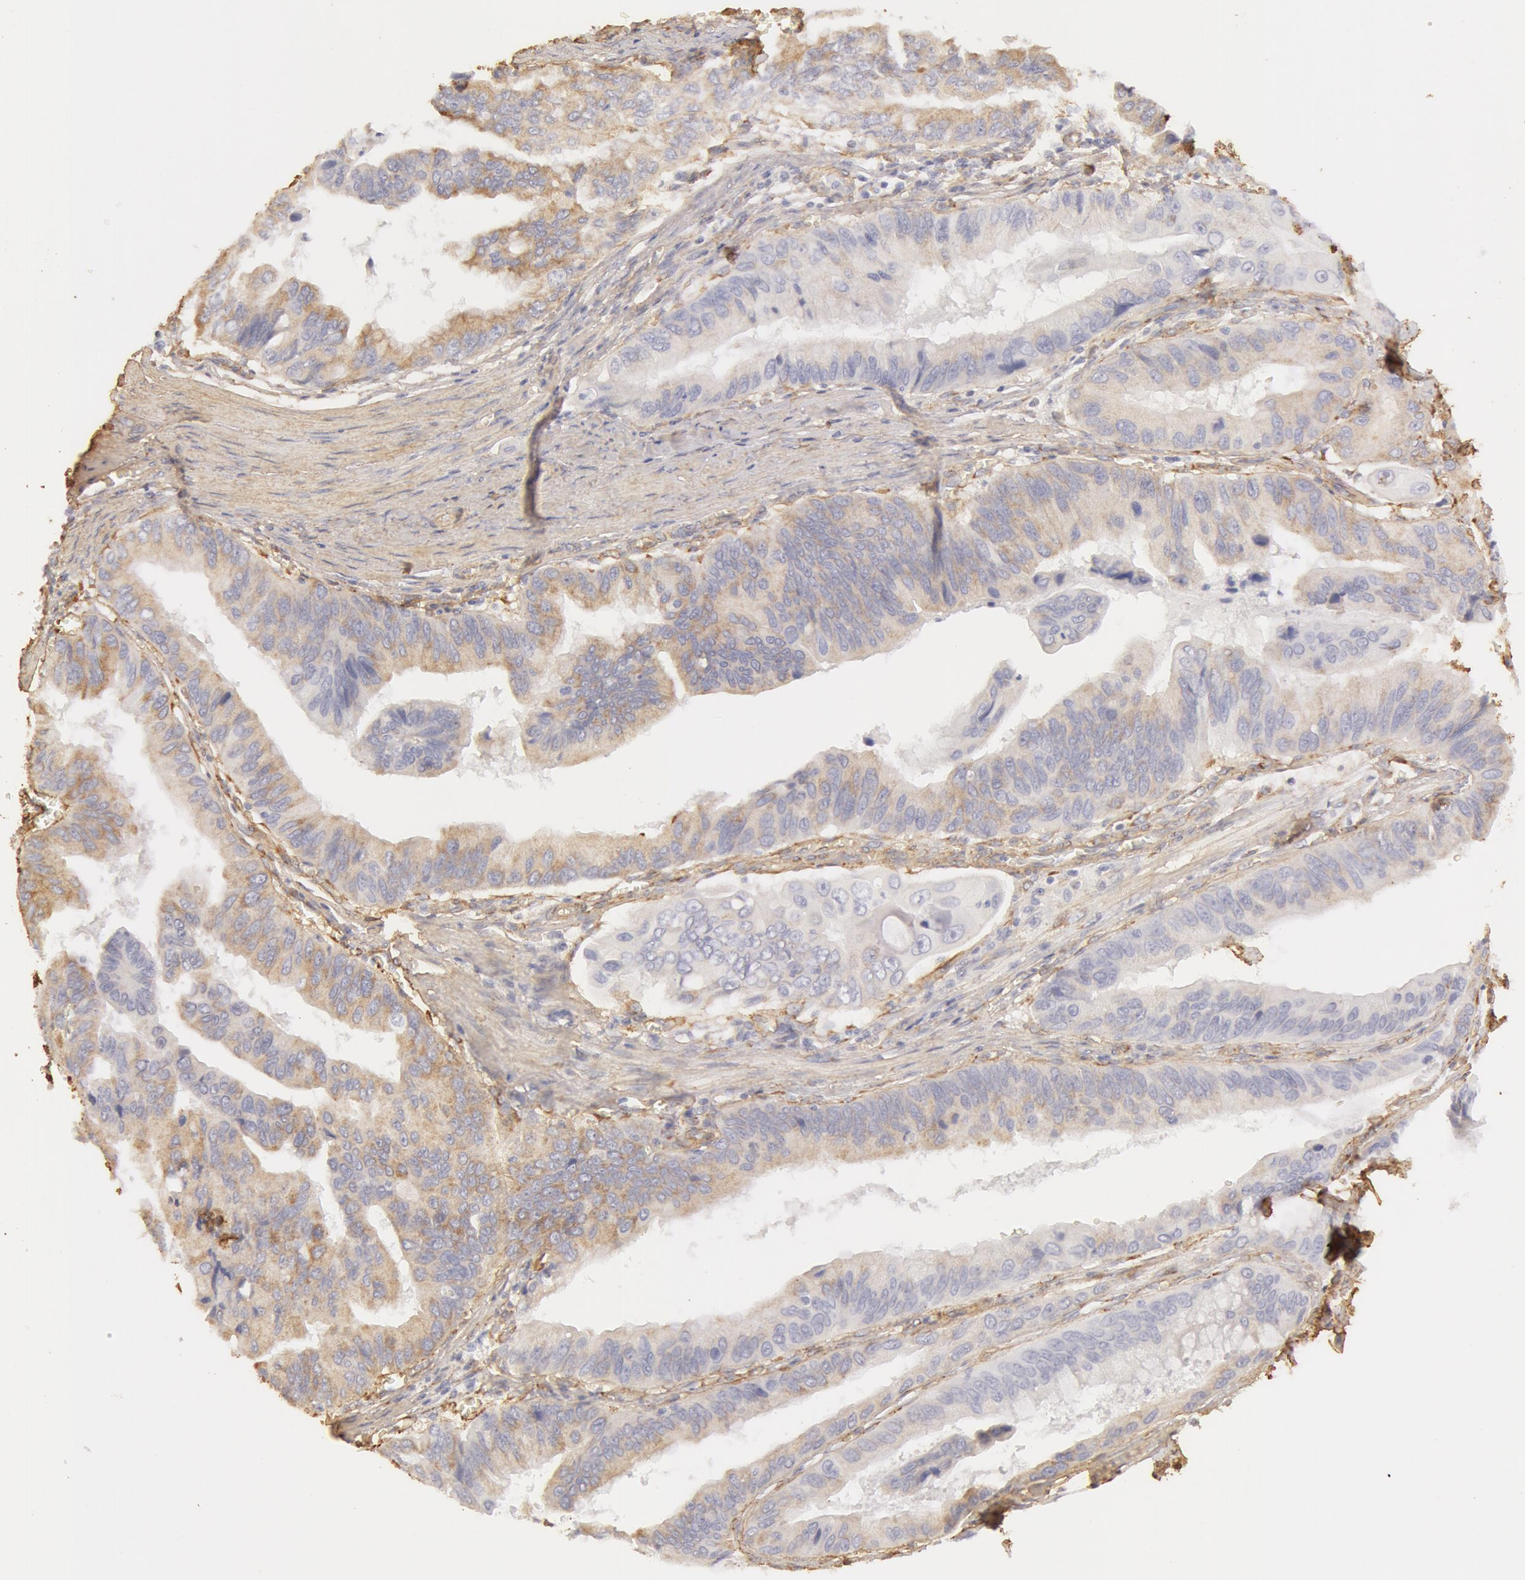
{"staining": {"intensity": "moderate", "quantity": "25%-75%", "location": "cytoplasmic/membranous"}, "tissue": "stomach cancer", "cell_type": "Tumor cells", "image_type": "cancer", "snomed": [{"axis": "morphology", "description": "Adenocarcinoma, NOS"}, {"axis": "topography", "description": "Stomach, upper"}], "caption": "A medium amount of moderate cytoplasmic/membranous expression is present in approximately 25%-75% of tumor cells in adenocarcinoma (stomach) tissue. Using DAB (3,3'-diaminobenzidine) (brown) and hematoxylin (blue) stains, captured at high magnification using brightfield microscopy.", "gene": "COL4A1", "patient": {"sex": "male", "age": 80}}